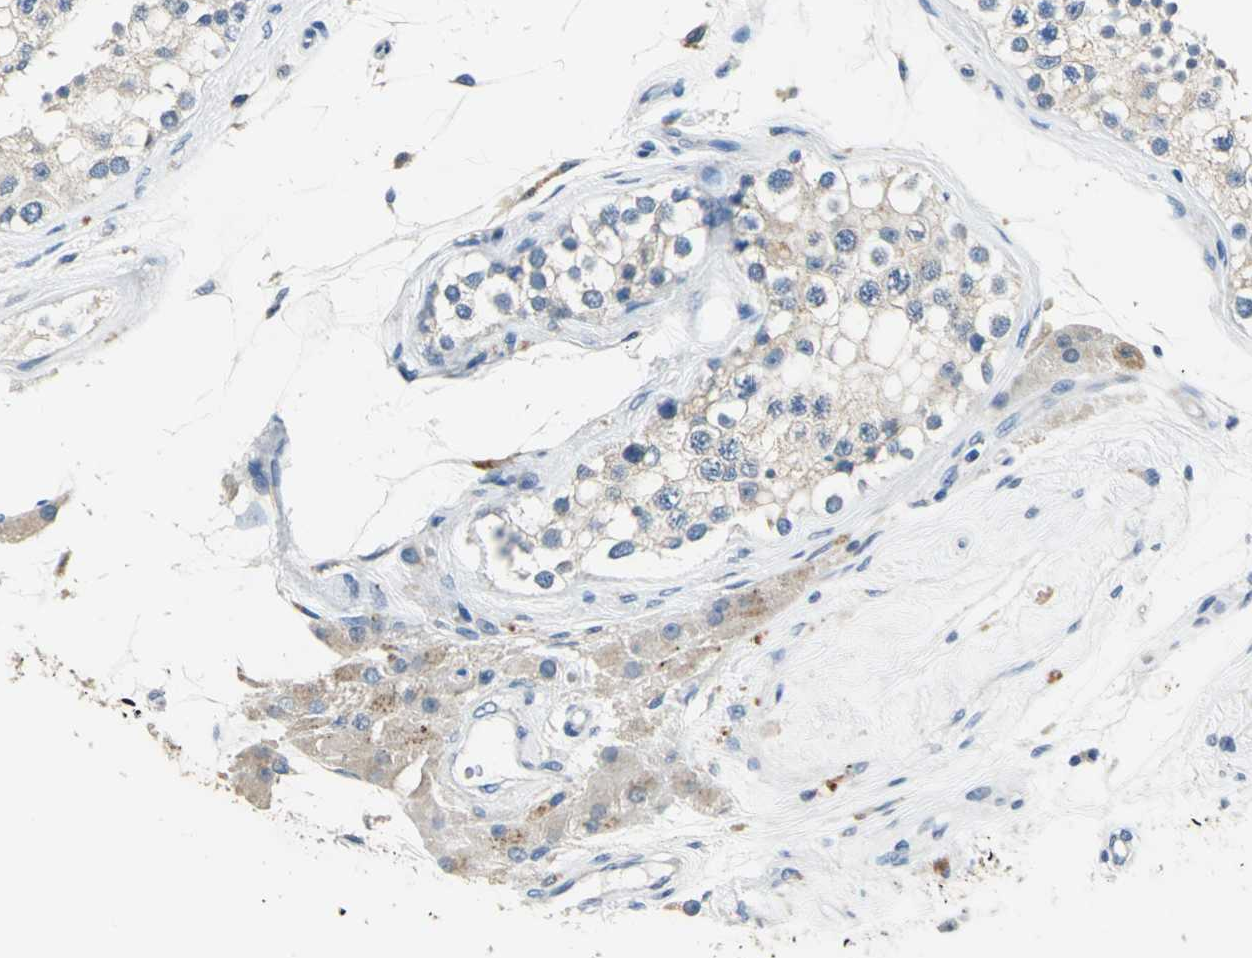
{"staining": {"intensity": "weak", "quantity": ">75%", "location": "cytoplasmic/membranous"}, "tissue": "testis", "cell_type": "Cells in seminiferous ducts", "image_type": "normal", "snomed": [{"axis": "morphology", "description": "Normal tissue, NOS"}, {"axis": "topography", "description": "Testis"}], "caption": "Unremarkable testis displays weak cytoplasmic/membranous positivity in about >75% of cells in seminiferous ducts, visualized by immunohistochemistry. (DAB (3,3'-diaminobenzidine) IHC, brown staining for protein, blue staining for nuclei).", "gene": "RASD2", "patient": {"sex": "male", "age": 68}}